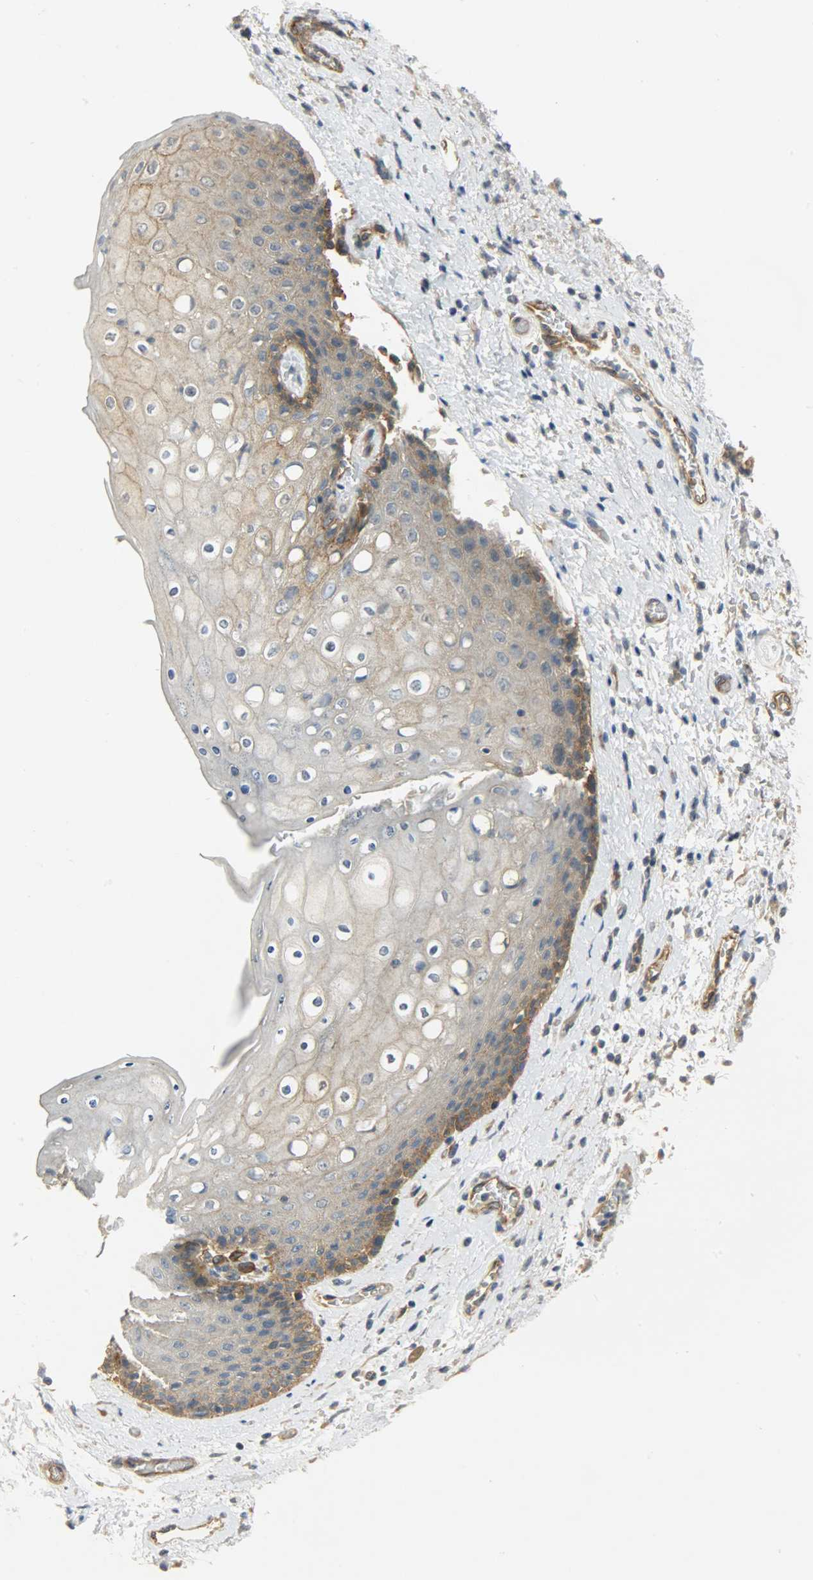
{"staining": {"intensity": "moderate", "quantity": ">75%", "location": "cytoplasmic/membranous"}, "tissue": "skin", "cell_type": "Epidermal cells", "image_type": "normal", "snomed": [{"axis": "morphology", "description": "Normal tissue, NOS"}, {"axis": "topography", "description": "Anal"}], "caption": "Immunohistochemistry of normal skin shows medium levels of moderate cytoplasmic/membranous positivity in approximately >75% of epidermal cells. (DAB IHC, brown staining for protein, blue staining for nuclei).", "gene": "KIAA1217", "patient": {"sex": "female", "age": 46}}